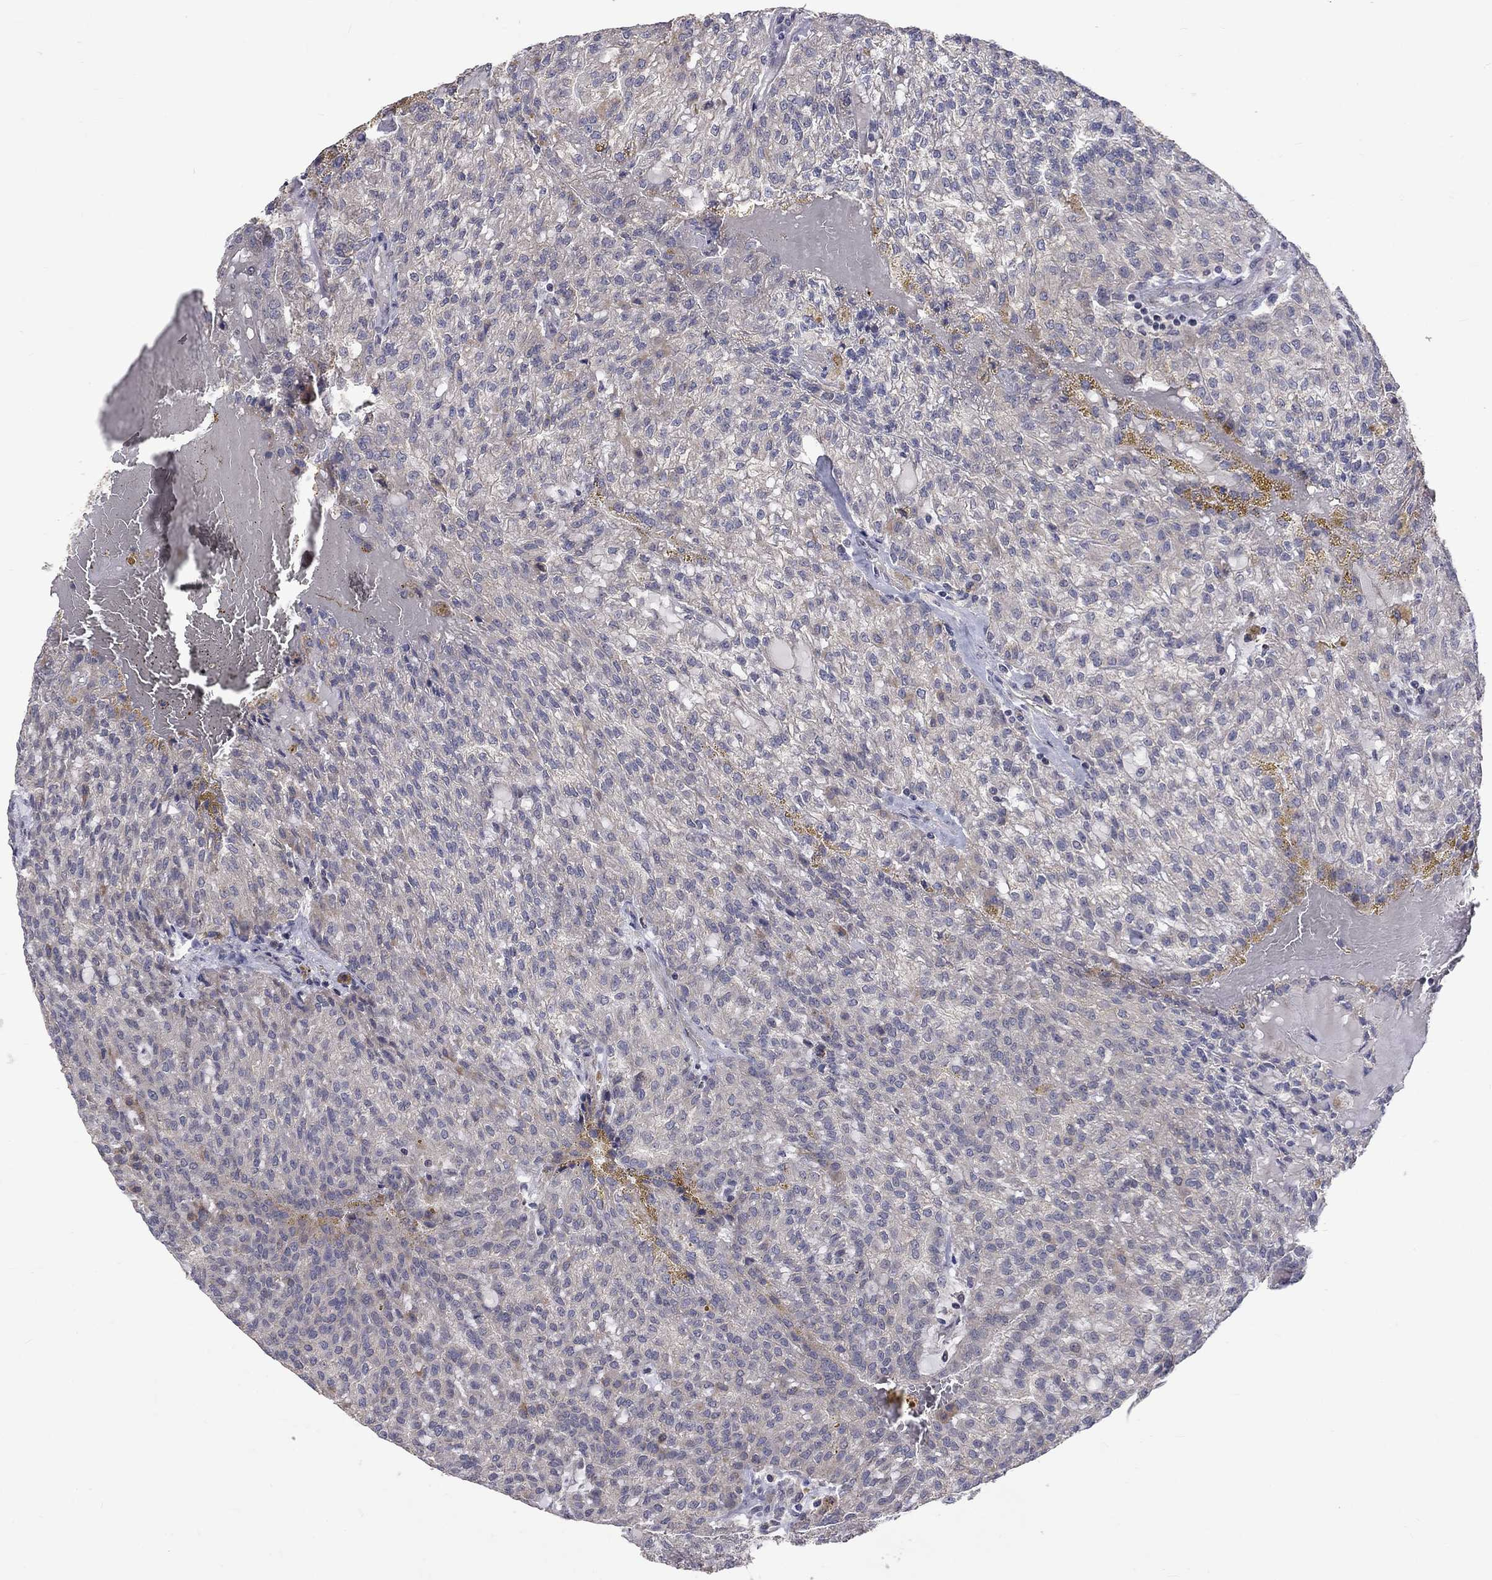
{"staining": {"intensity": "negative", "quantity": "none", "location": "none"}, "tissue": "renal cancer", "cell_type": "Tumor cells", "image_type": "cancer", "snomed": [{"axis": "morphology", "description": "Adenocarcinoma, NOS"}, {"axis": "topography", "description": "Kidney"}], "caption": "This histopathology image is of renal cancer (adenocarcinoma) stained with immunohistochemistry to label a protein in brown with the nuclei are counter-stained blue. There is no positivity in tumor cells. (DAB immunohistochemistry, high magnification).", "gene": "SLC39A14", "patient": {"sex": "male", "age": 63}}